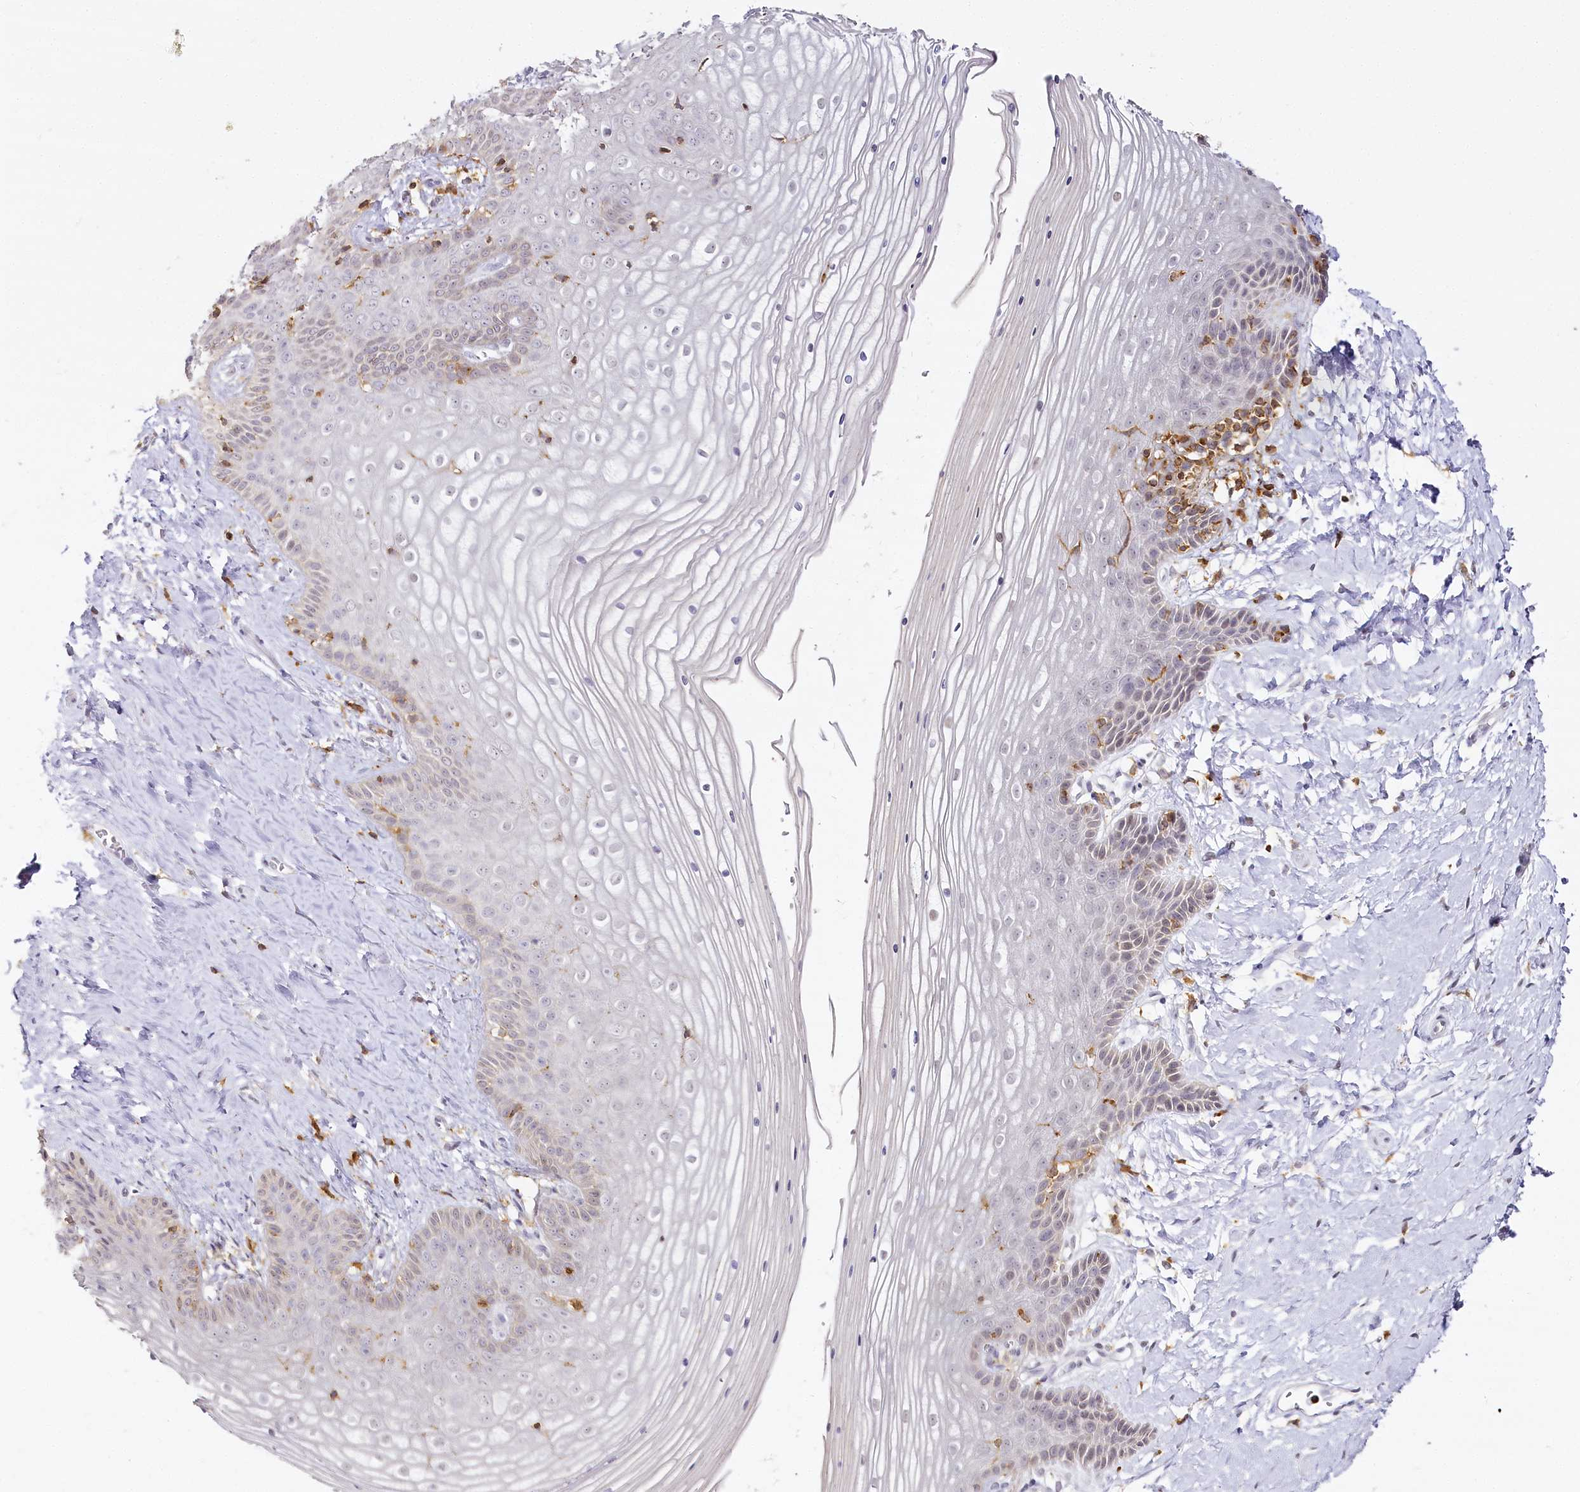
{"staining": {"intensity": "negative", "quantity": "none", "location": "none"}, "tissue": "vagina", "cell_type": "Squamous epithelial cells", "image_type": "normal", "snomed": [{"axis": "morphology", "description": "Normal tissue, NOS"}, {"axis": "topography", "description": "Vagina"}, {"axis": "topography", "description": "Cervix"}], "caption": "Vagina stained for a protein using immunohistochemistry demonstrates no staining squamous epithelial cells.", "gene": "DOCK2", "patient": {"sex": "female", "age": 40}}